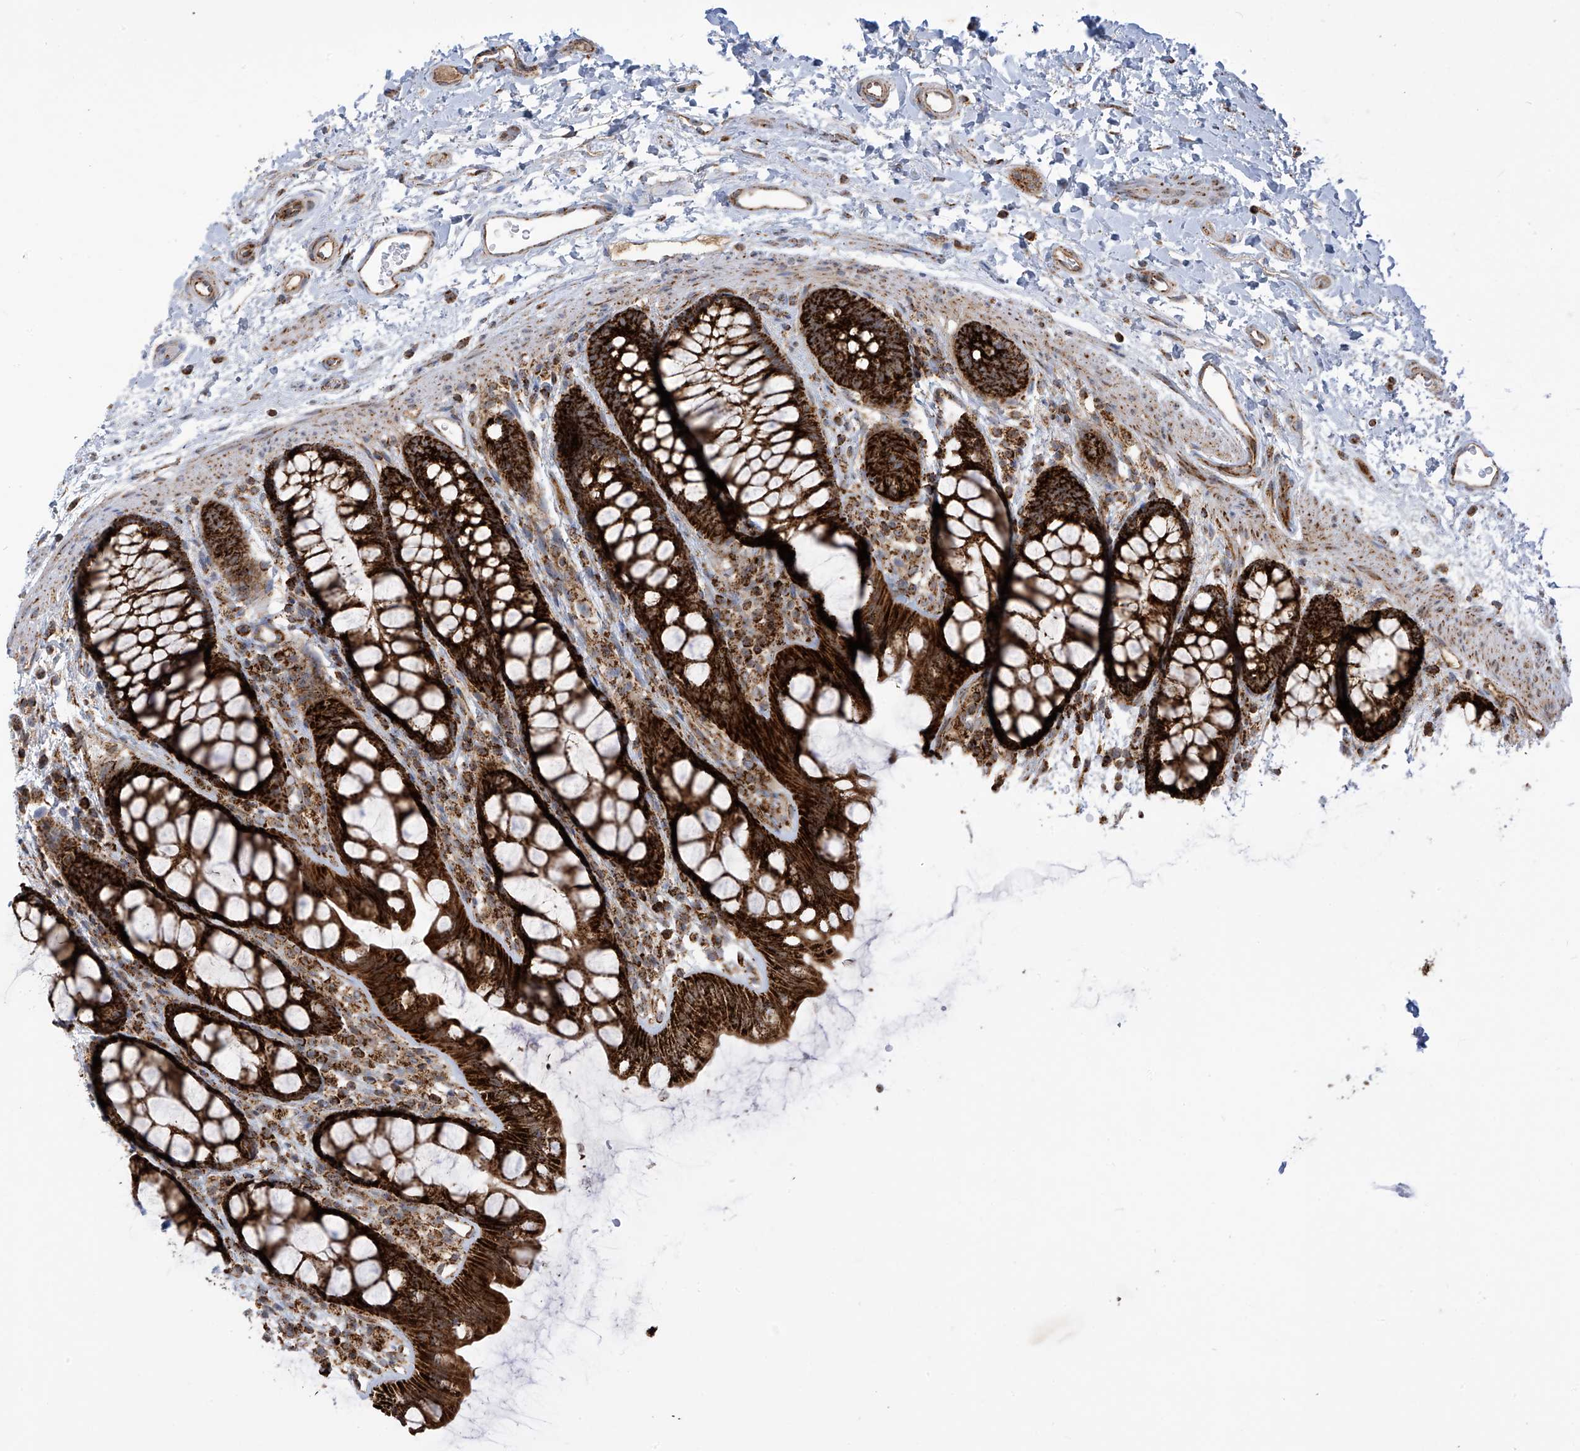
{"staining": {"intensity": "strong", "quantity": ">75%", "location": "cytoplasmic/membranous"}, "tissue": "rectum", "cell_type": "Glandular cells", "image_type": "normal", "snomed": [{"axis": "morphology", "description": "Normal tissue, NOS"}, {"axis": "topography", "description": "Rectum"}], "caption": "Immunohistochemical staining of benign human rectum exhibits high levels of strong cytoplasmic/membranous staining in about >75% of glandular cells.", "gene": "COX10", "patient": {"sex": "female", "age": 65}}